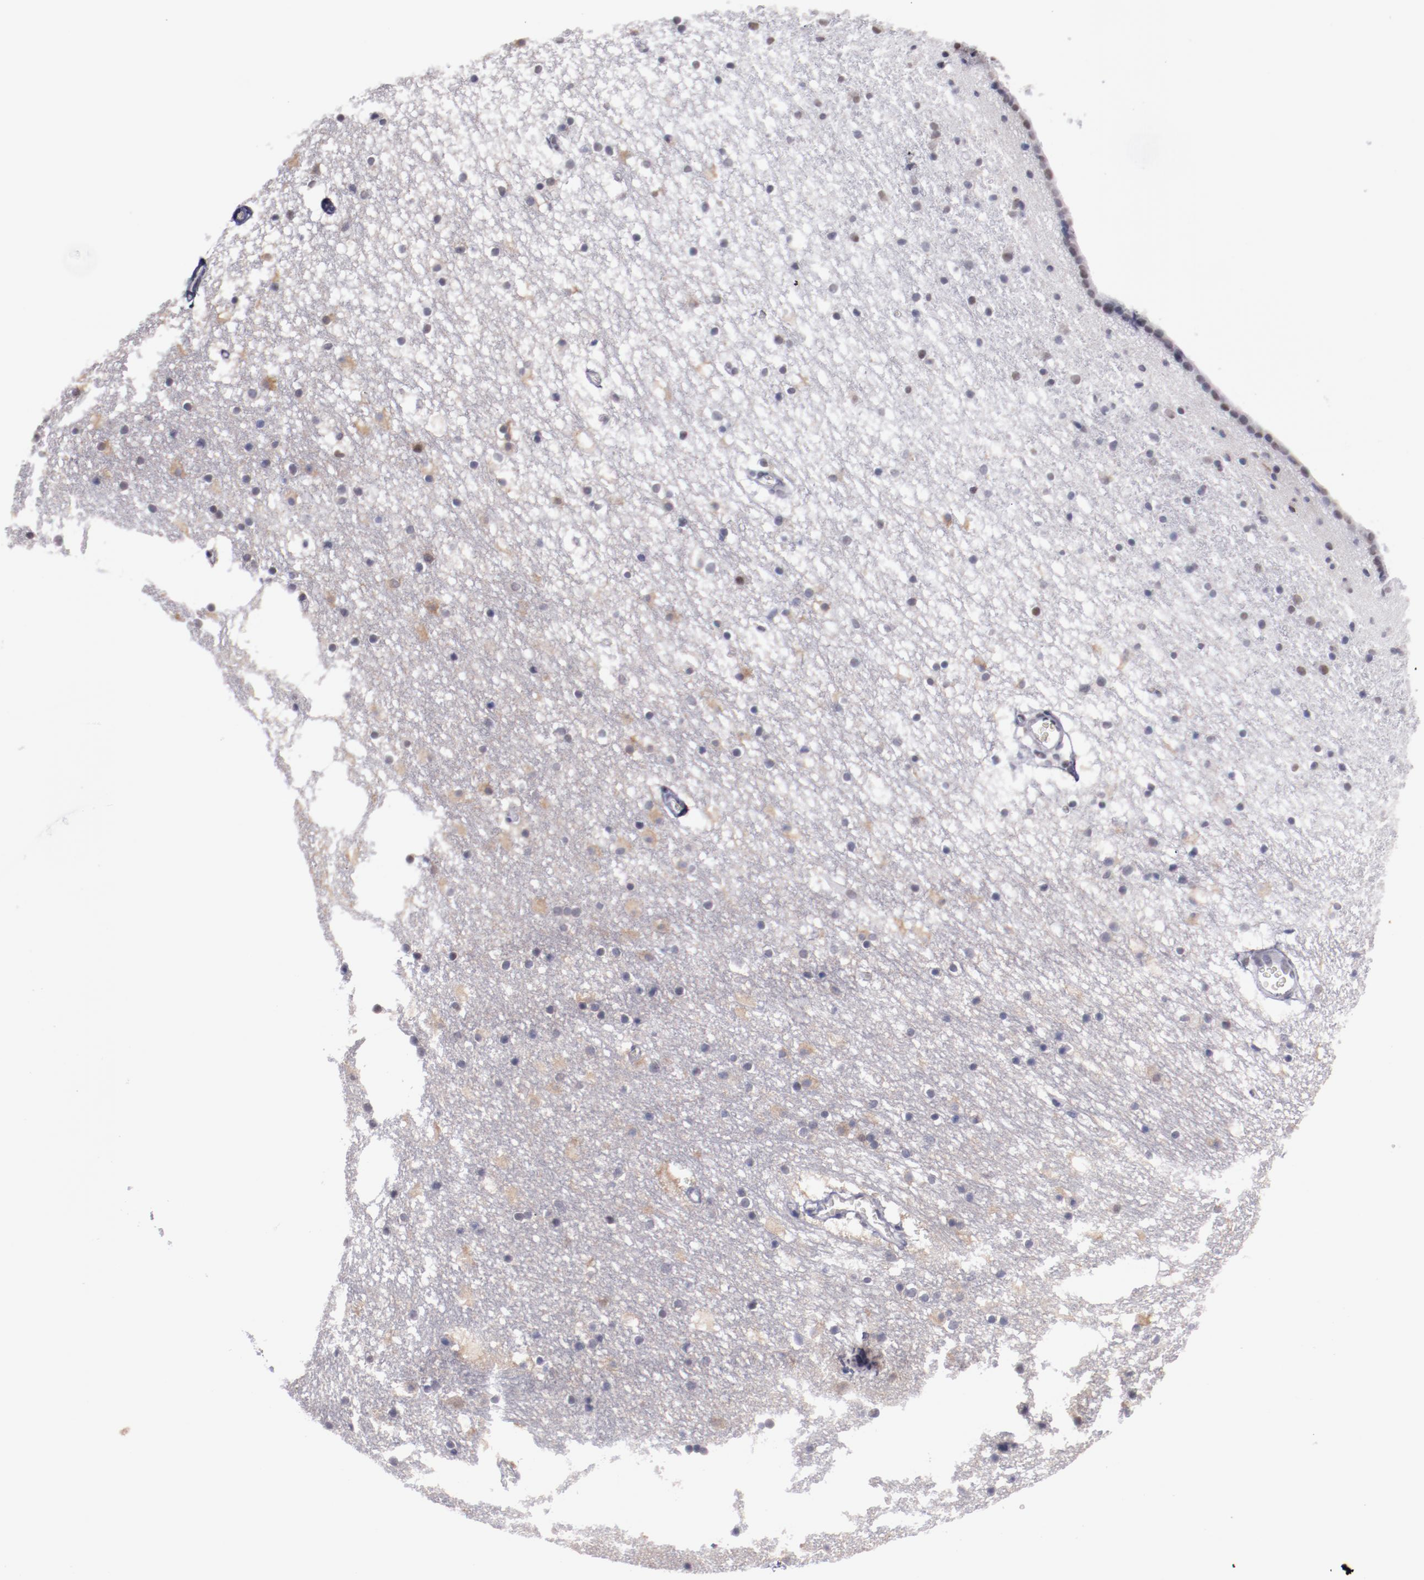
{"staining": {"intensity": "negative", "quantity": "none", "location": "none"}, "tissue": "caudate", "cell_type": "Glial cells", "image_type": "normal", "snomed": [{"axis": "morphology", "description": "Normal tissue, NOS"}, {"axis": "topography", "description": "Lateral ventricle wall"}], "caption": "Caudate stained for a protein using immunohistochemistry shows no positivity glial cells.", "gene": "IRF4", "patient": {"sex": "male", "age": 45}}